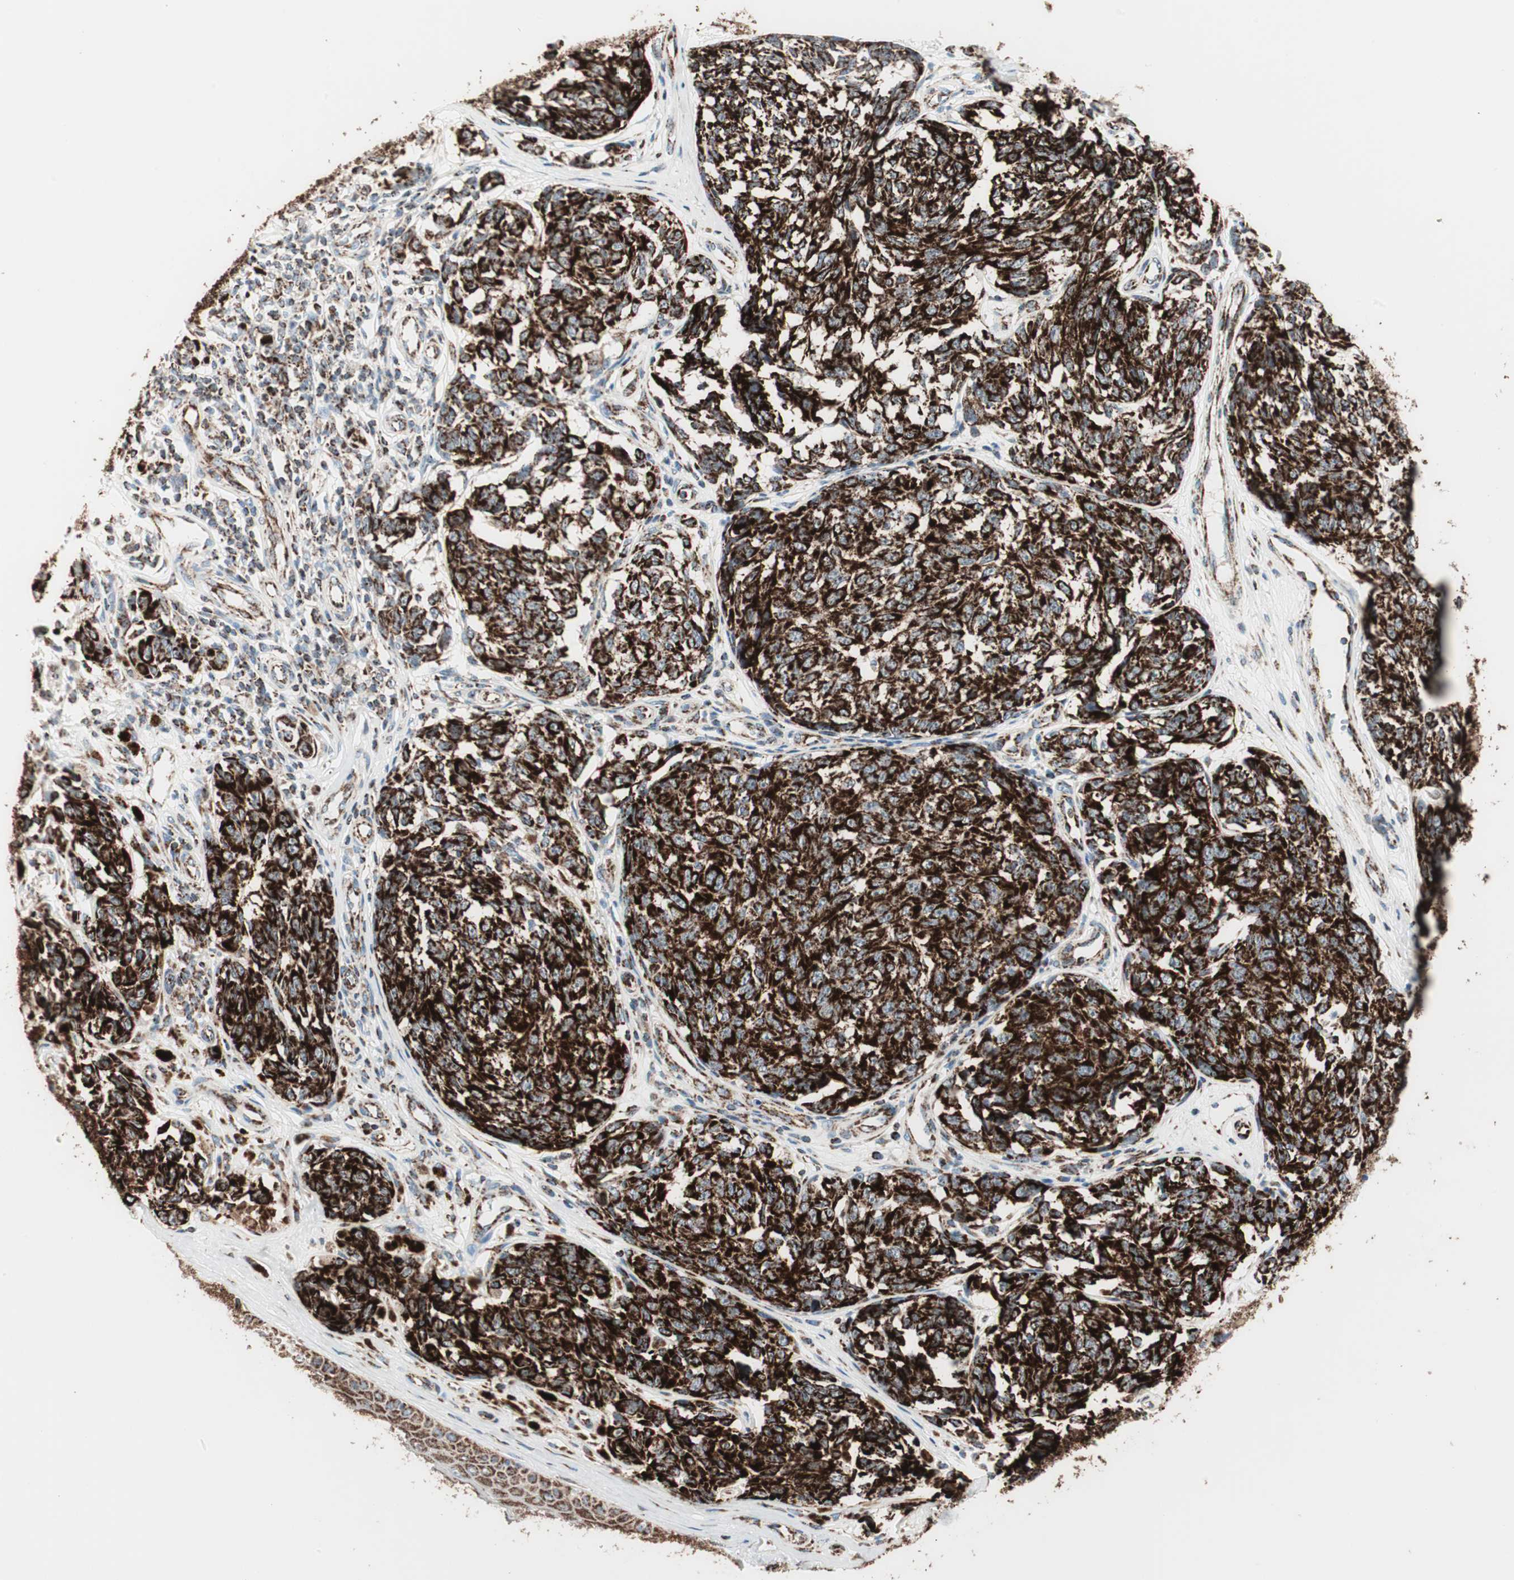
{"staining": {"intensity": "strong", "quantity": ">75%", "location": "cytoplasmic/membranous"}, "tissue": "melanoma", "cell_type": "Tumor cells", "image_type": "cancer", "snomed": [{"axis": "morphology", "description": "Malignant melanoma, NOS"}, {"axis": "topography", "description": "Skin"}], "caption": "Tumor cells exhibit high levels of strong cytoplasmic/membranous positivity in about >75% of cells in malignant melanoma.", "gene": "TOMM20", "patient": {"sex": "female", "age": 64}}